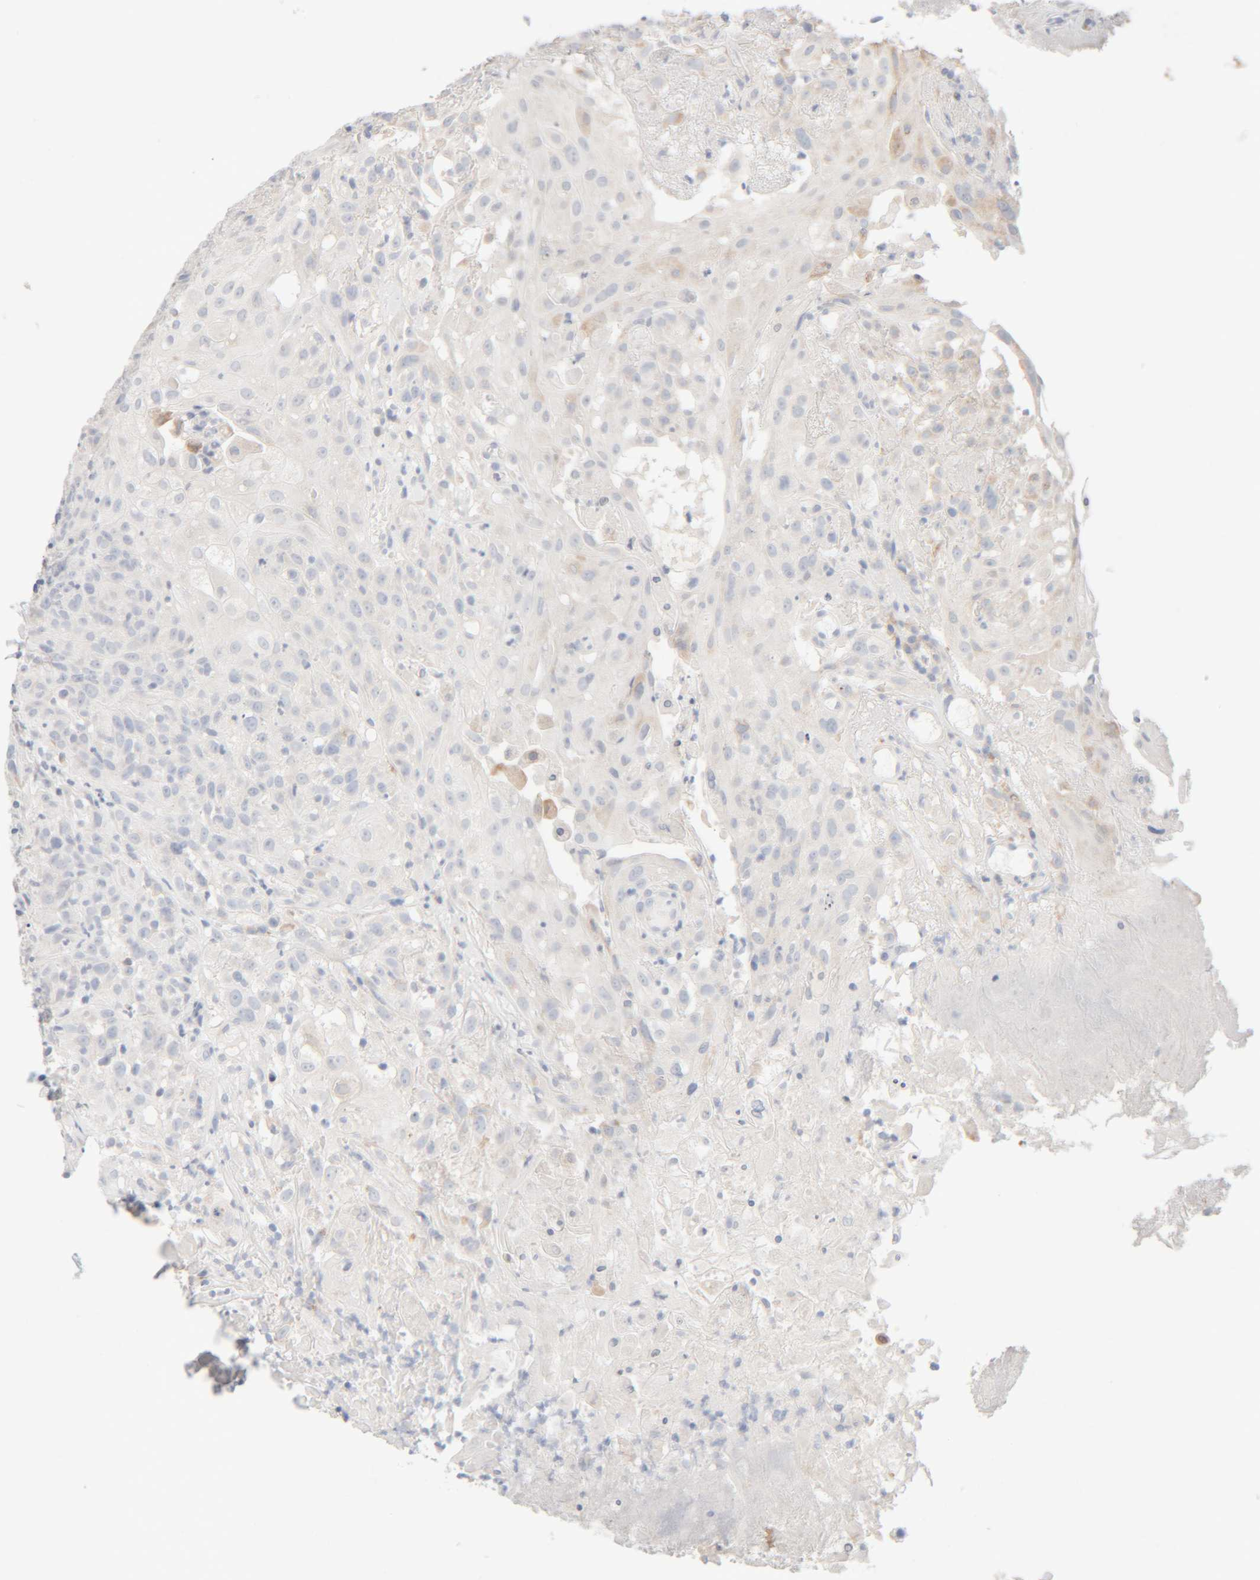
{"staining": {"intensity": "weak", "quantity": "<25%", "location": "cytoplasmic/membranous"}, "tissue": "oral mucosa", "cell_type": "Squamous epithelial cells", "image_type": "normal", "snomed": [{"axis": "morphology", "description": "Normal tissue, NOS"}, {"axis": "topography", "description": "Oral tissue"}], "caption": "A micrograph of human oral mucosa is negative for staining in squamous epithelial cells. The staining is performed using DAB brown chromogen with nuclei counter-stained in using hematoxylin.", "gene": "RIDA", "patient": {"sex": "male", "age": 60}}